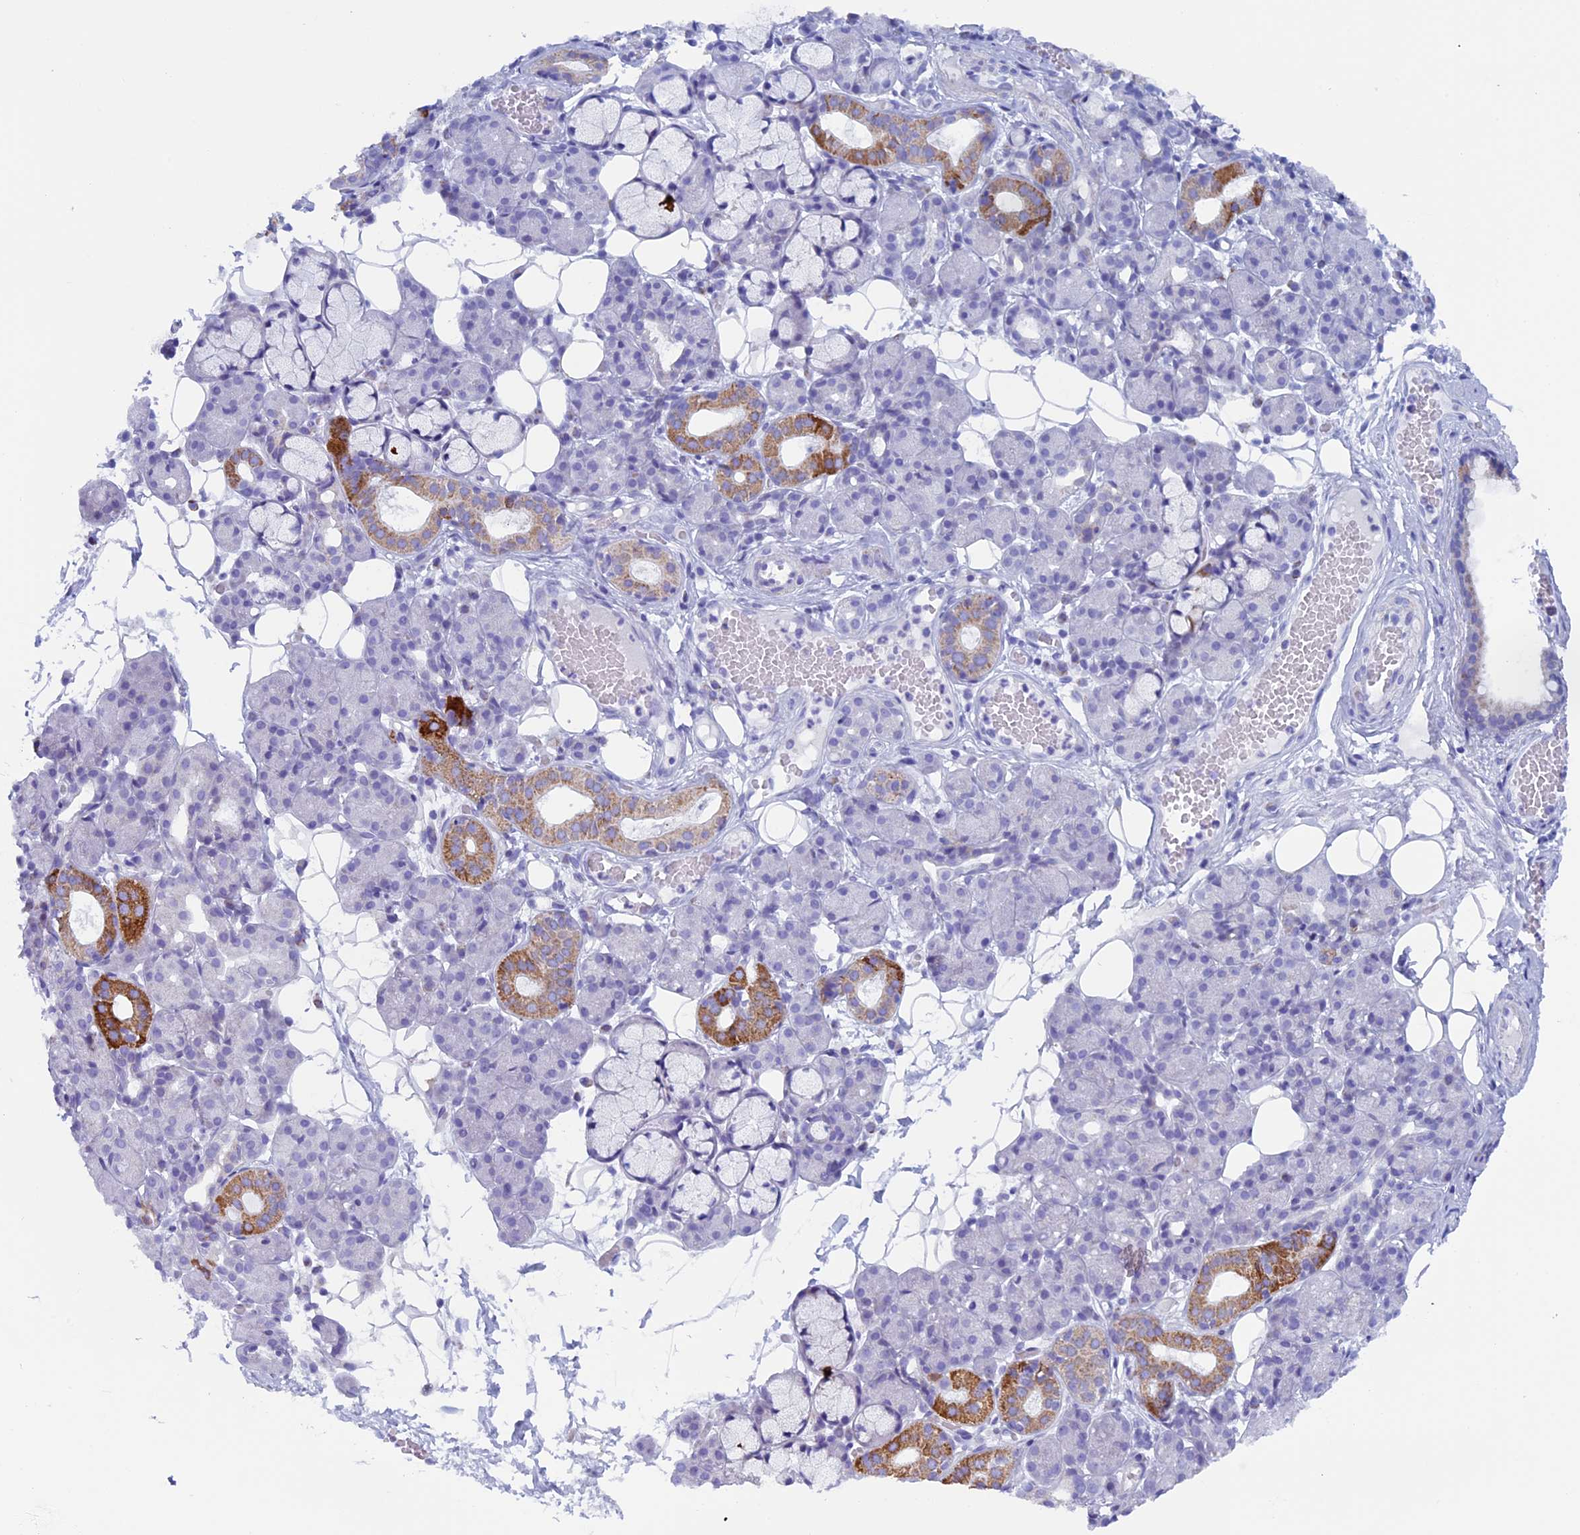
{"staining": {"intensity": "moderate", "quantity": "<25%", "location": "cytoplasmic/membranous"}, "tissue": "salivary gland", "cell_type": "Glandular cells", "image_type": "normal", "snomed": [{"axis": "morphology", "description": "Normal tissue, NOS"}, {"axis": "topography", "description": "Salivary gland"}], "caption": "Immunohistochemistry (IHC) (DAB (3,3'-diaminobenzidine)) staining of normal salivary gland displays moderate cytoplasmic/membranous protein staining in approximately <25% of glandular cells.", "gene": "ZNF563", "patient": {"sex": "male", "age": 63}}